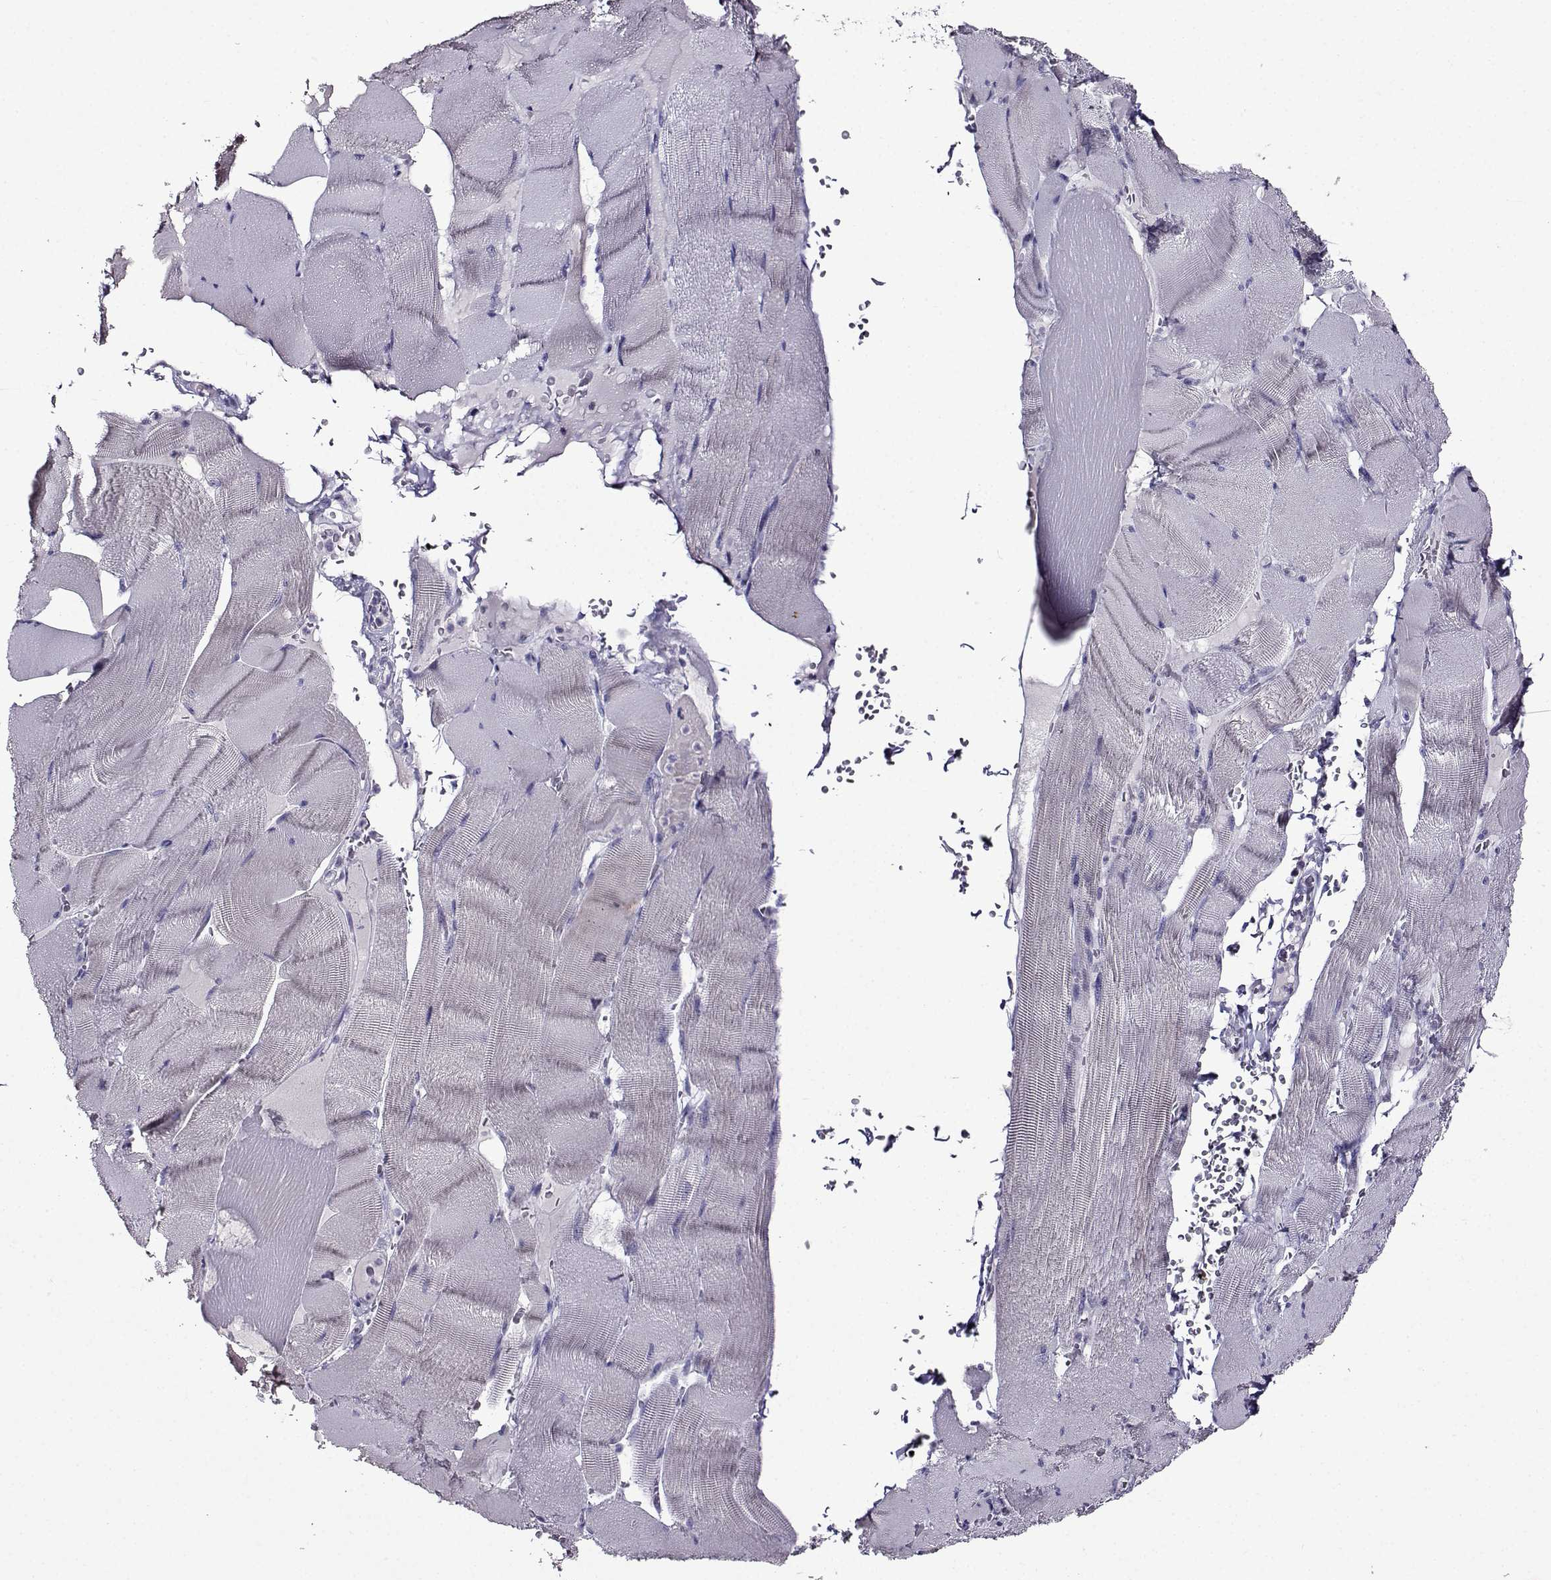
{"staining": {"intensity": "negative", "quantity": "none", "location": "none"}, "tissue": "skeletal muscle", "cell_type": "Myocytes", "image_type": "normal", "snomed": [{"axis": "morphology", "description": "Normal tissue, NOS"}, {"axis": "topography", "description": "Skeletal muscle"}], "caption": "A histopathology image of skeletal muscle stained for a protein exhibits no brown staining in myocytes. (IHC, brightfield microscopy, high magnification).", "gene": "TMEM266", "patient": {"sex": "male", "age": 56}}